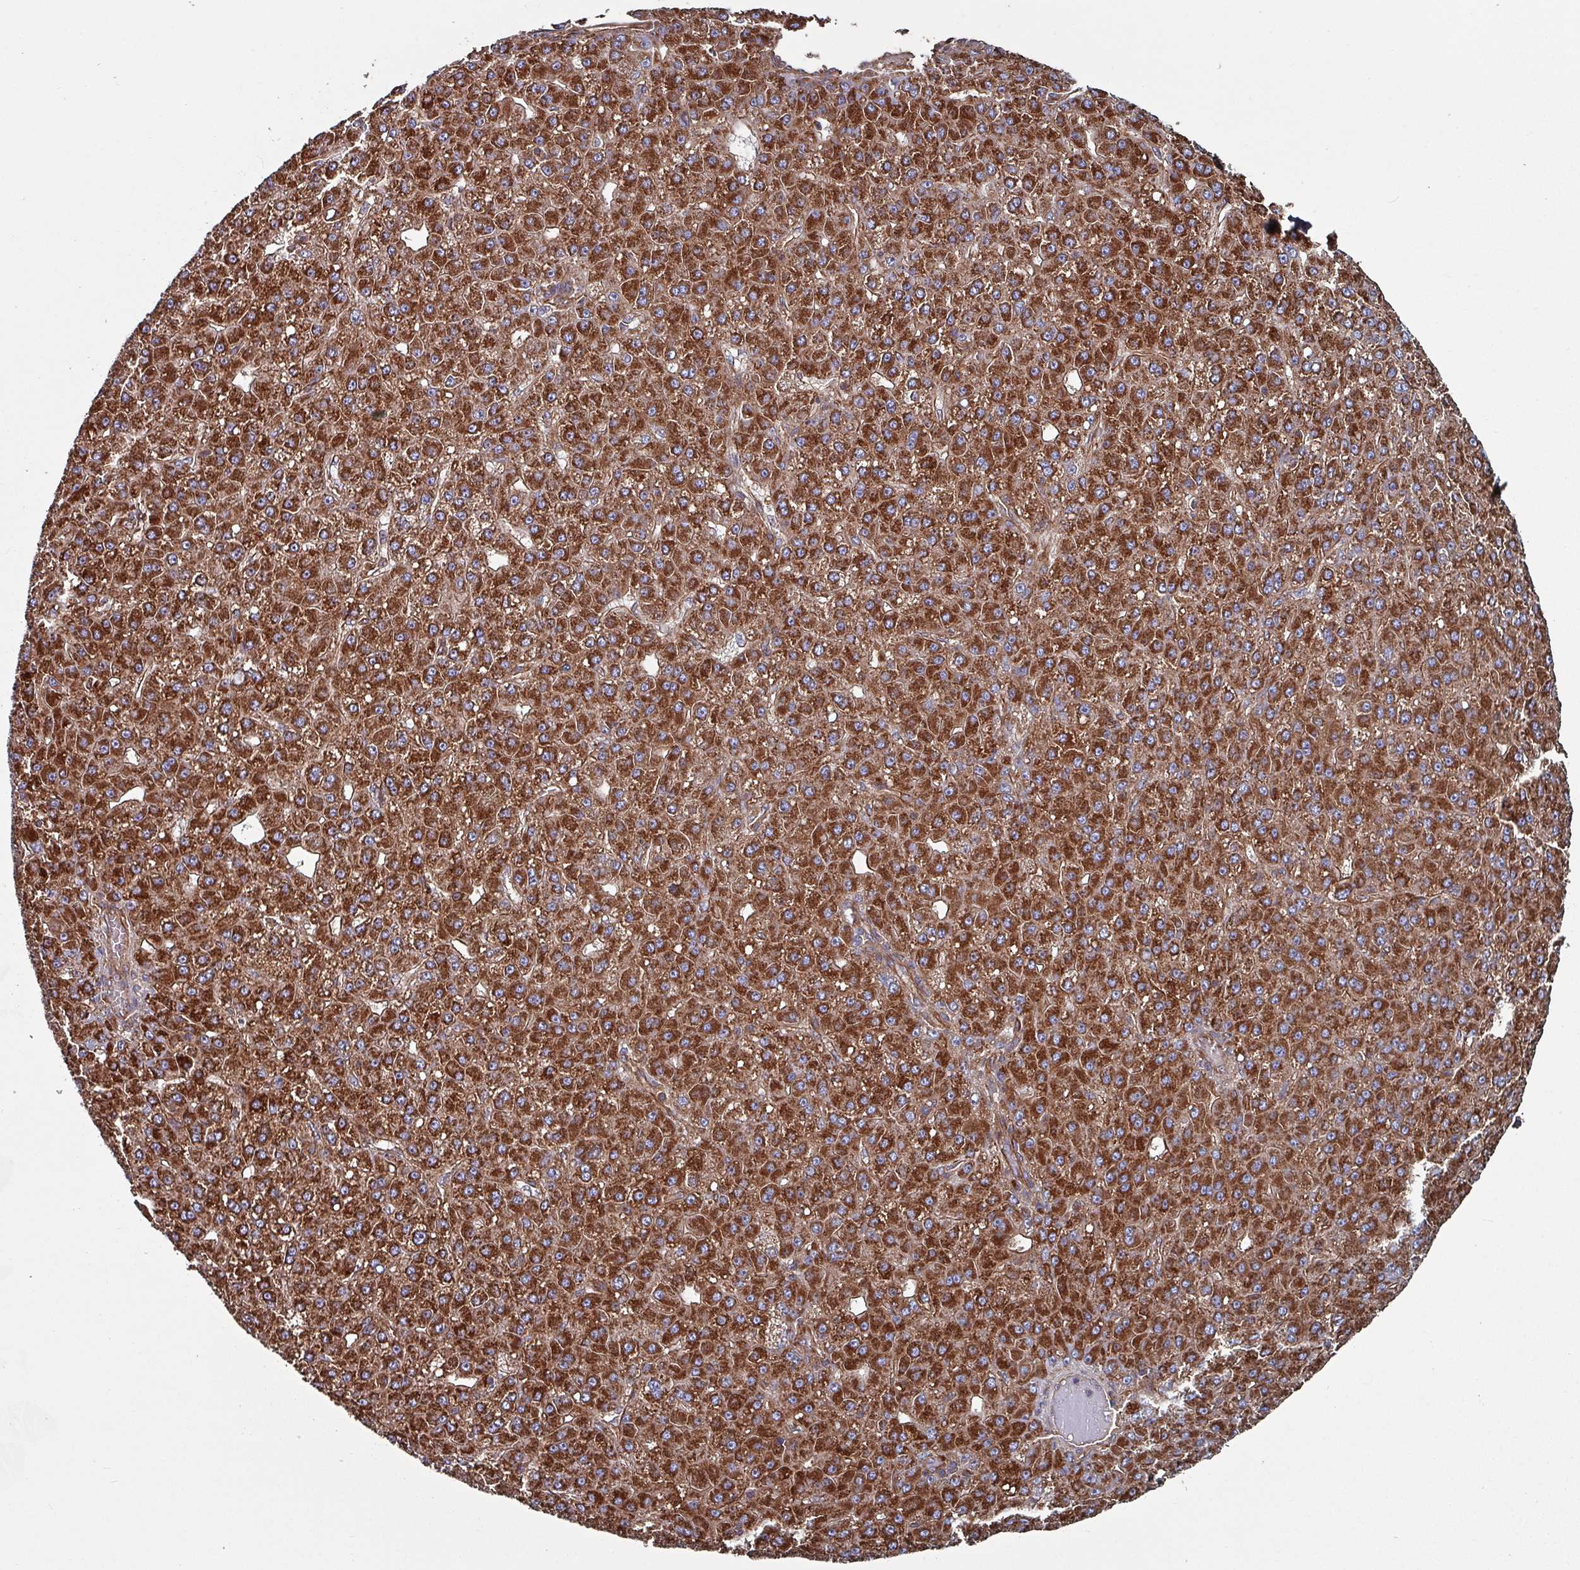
{"staining": {"intensity": "strong", "quantity": ">75%", "location": "cytoplasmic/membranous"}, "tissue": "liver cancer", "cell_type": "Tumor cells", "image_type": "cancer", "snomed": [{"axis": "morphology", "description": "Carcinoma, Hepatocellular, NOS"}, {"axis": "topography", "description": "Liver"}], "caption": "Hepatocellular carcinoma (liver) stained with a protein marker exhibits strong staining in tumor cells.", "gene": "ANO10", "patient": {"sex": "male", "age": 67}}